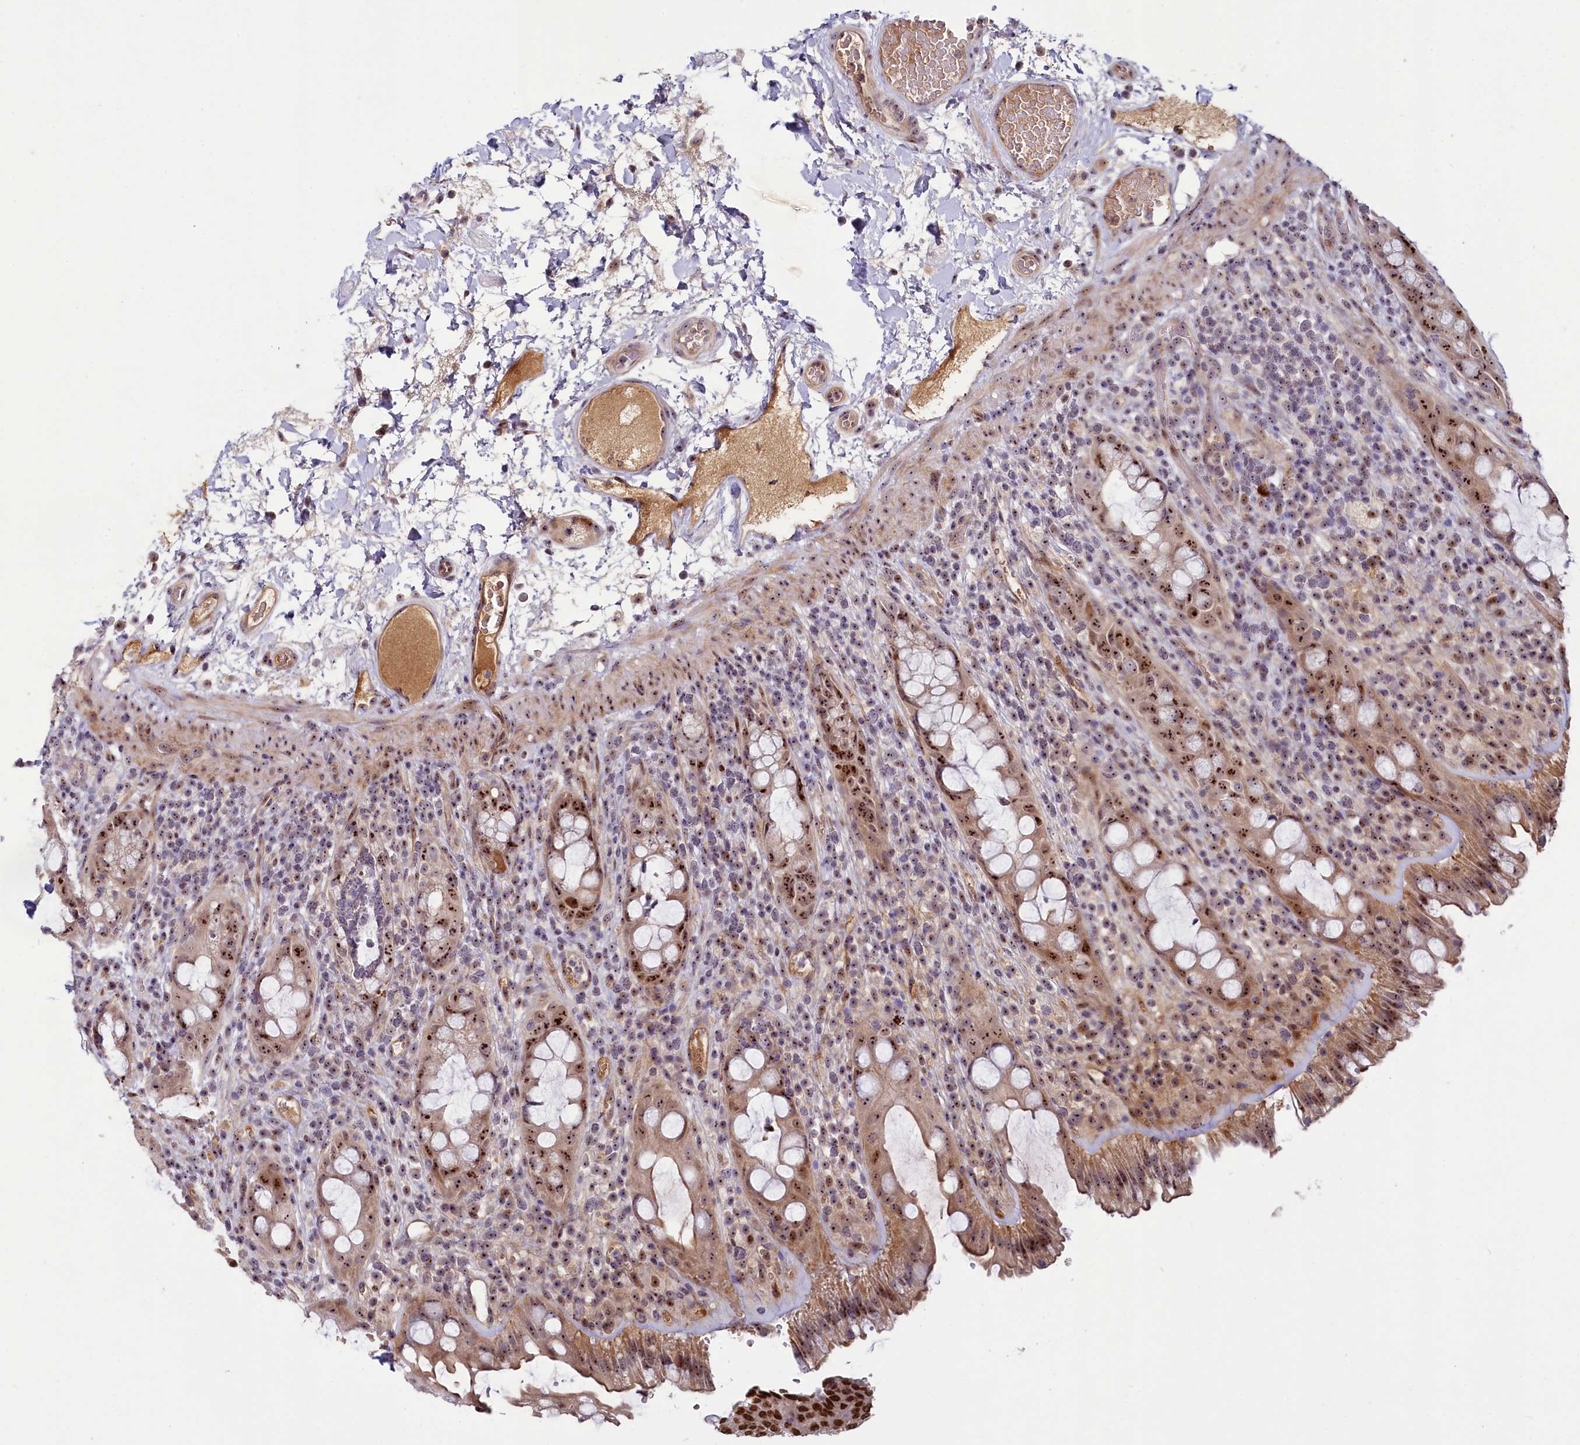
{"staining": {"intensity": "moderate", "quantity": ">75%", "location": "nuclear"}, "tissue": "rectum", "cell_type": "Glandular cells", "image_type": "normal", "snomed": [{"axis": "morphology", "description": "Normal tissue, NOS"}, {"axis": "topography", "description": "Rectum"}], "caption": "Protein staining by IHC exhibits moderate nuclear expression in approximately >75% of glandular cells in unremarkable rectum.", "gene": "TCOF1", "patient": {"sex": "female", "age": 57}}